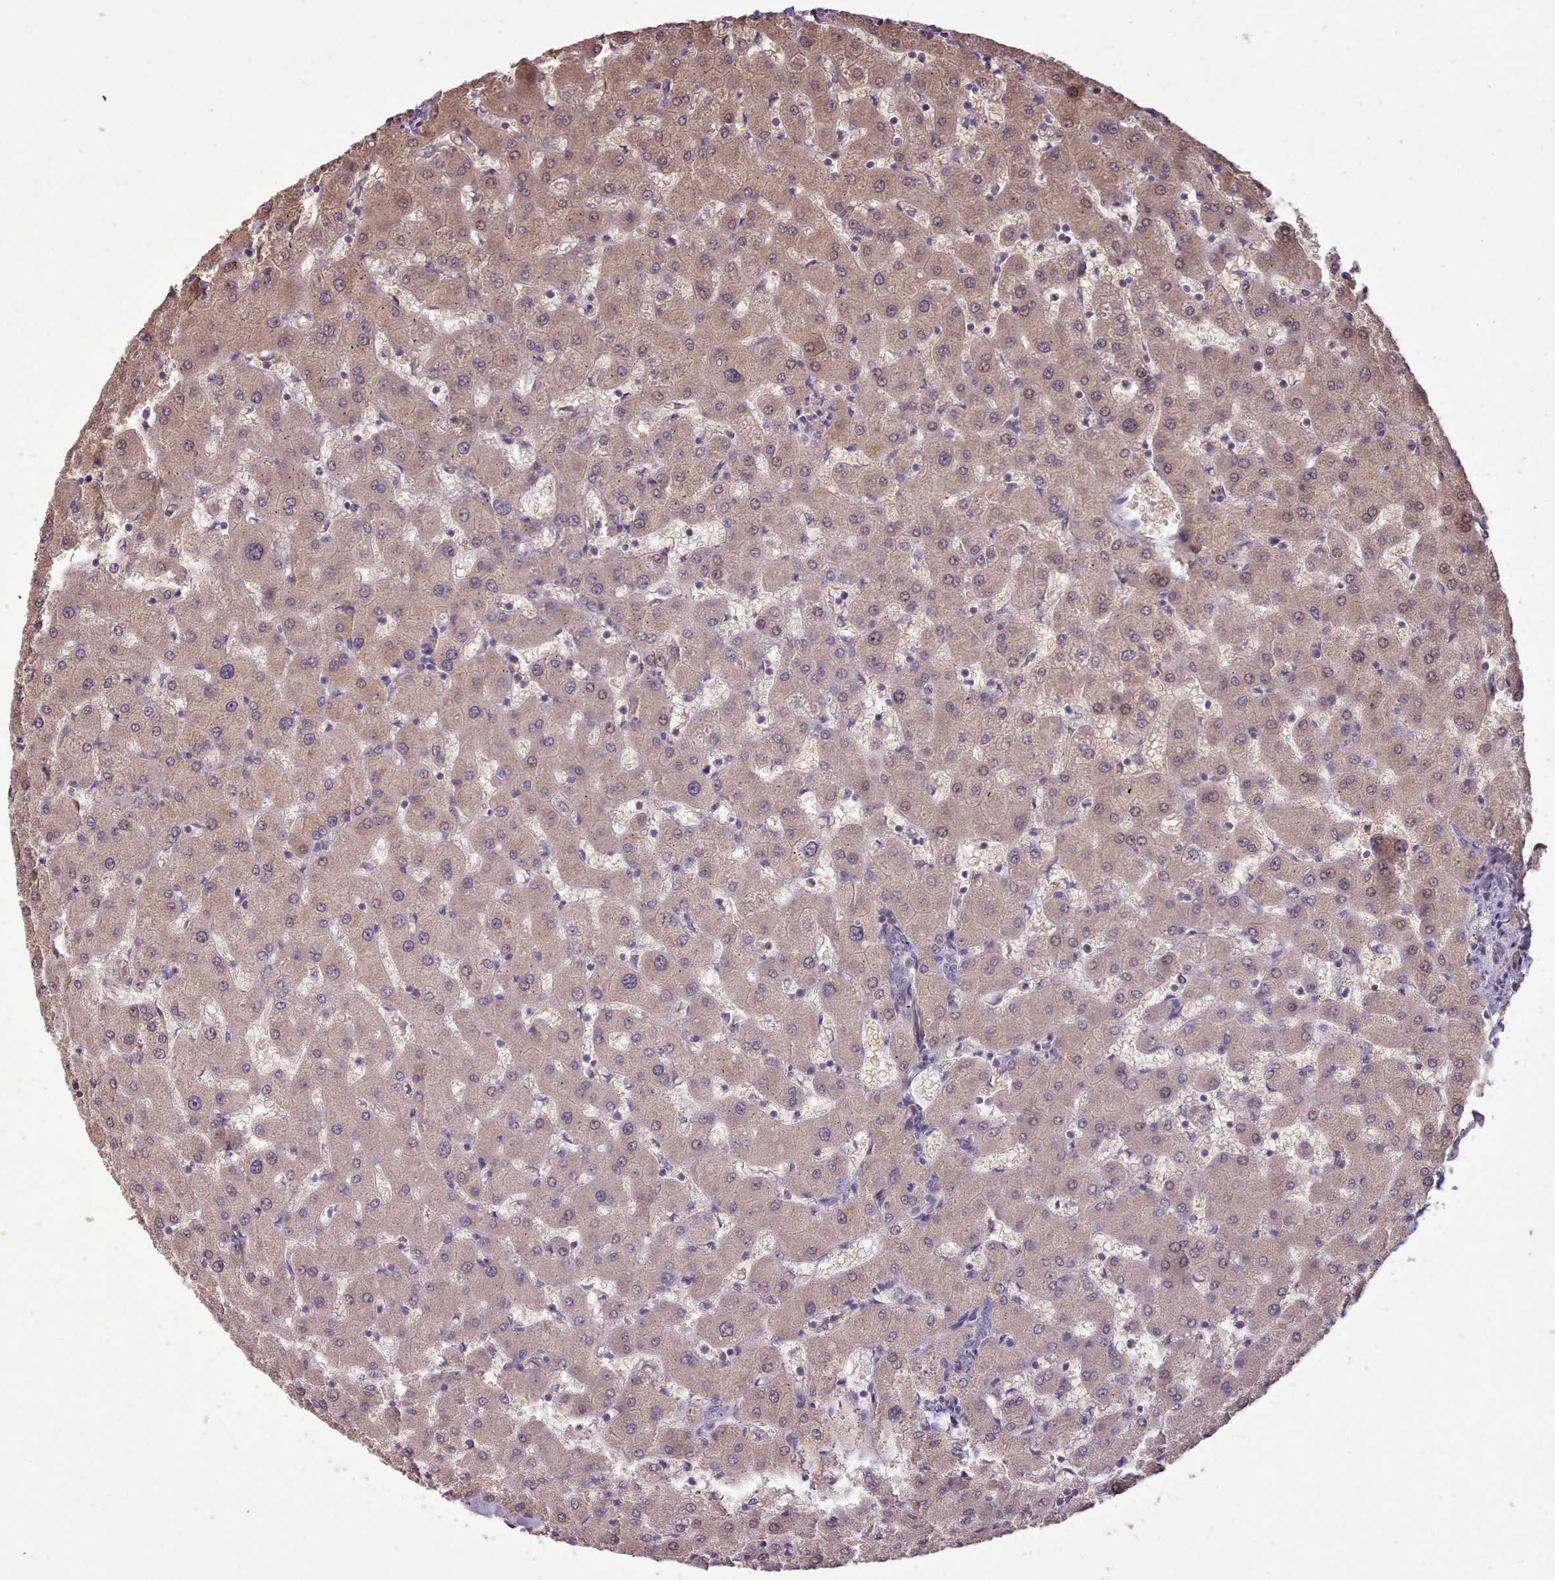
{"staining": {"intensity": "negative", "quantity": "none", "location": "none"}, "tissue": "liver", "cell_type": "Cholangiocytes", "image_type": "normal", "snomed": [{"axis": "morphology", "description": "Normal tissue, NOS"}, {"axis": "topography", "description": "Liver"}], "caption": "The histopathology image demonstrates no significant staining in cholangiocytes of liver.", "gene": "NLRC4", "patient": {"sex": "female", "age": 63}}